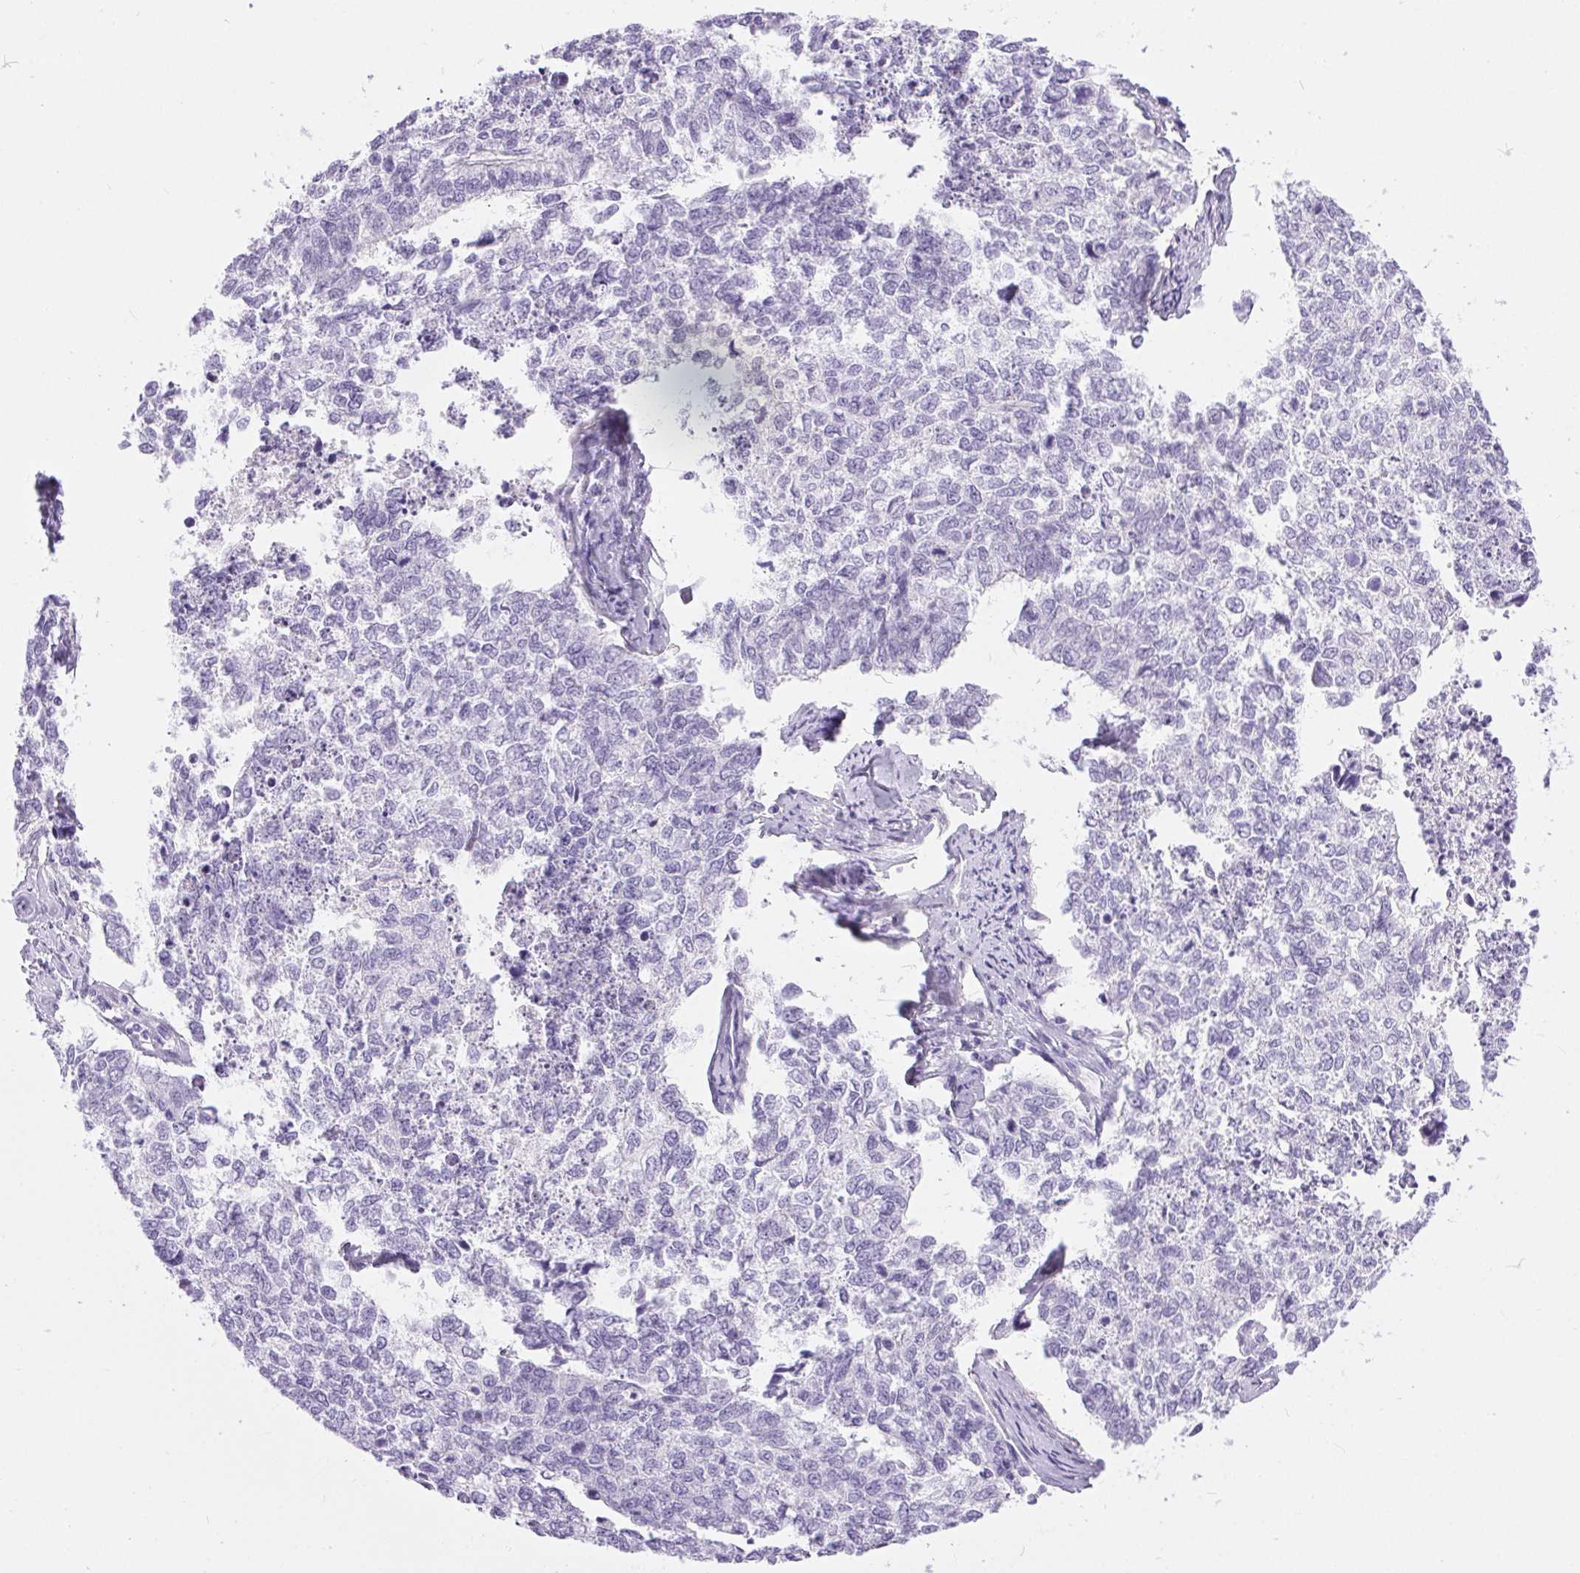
{"staining": {"intensity": "negative", "quantity": "none", "location": "none"}, "tissue": "cervical cancer", "cell_type": "Tumor cells", "image_type": "cancer", "snomed": [{"axis": "morphology", "description": "Adenocarcinoma, NOS"}, {"axis": "topography", "description": "Cervix"}], "caption": "A micrograph of human adenocarcinoma (cervical) is negative for staining in tumor cells. Nuclei are stained in blue.", "gene": "XDH", "patient": {"sex": "female", "age": 63}}